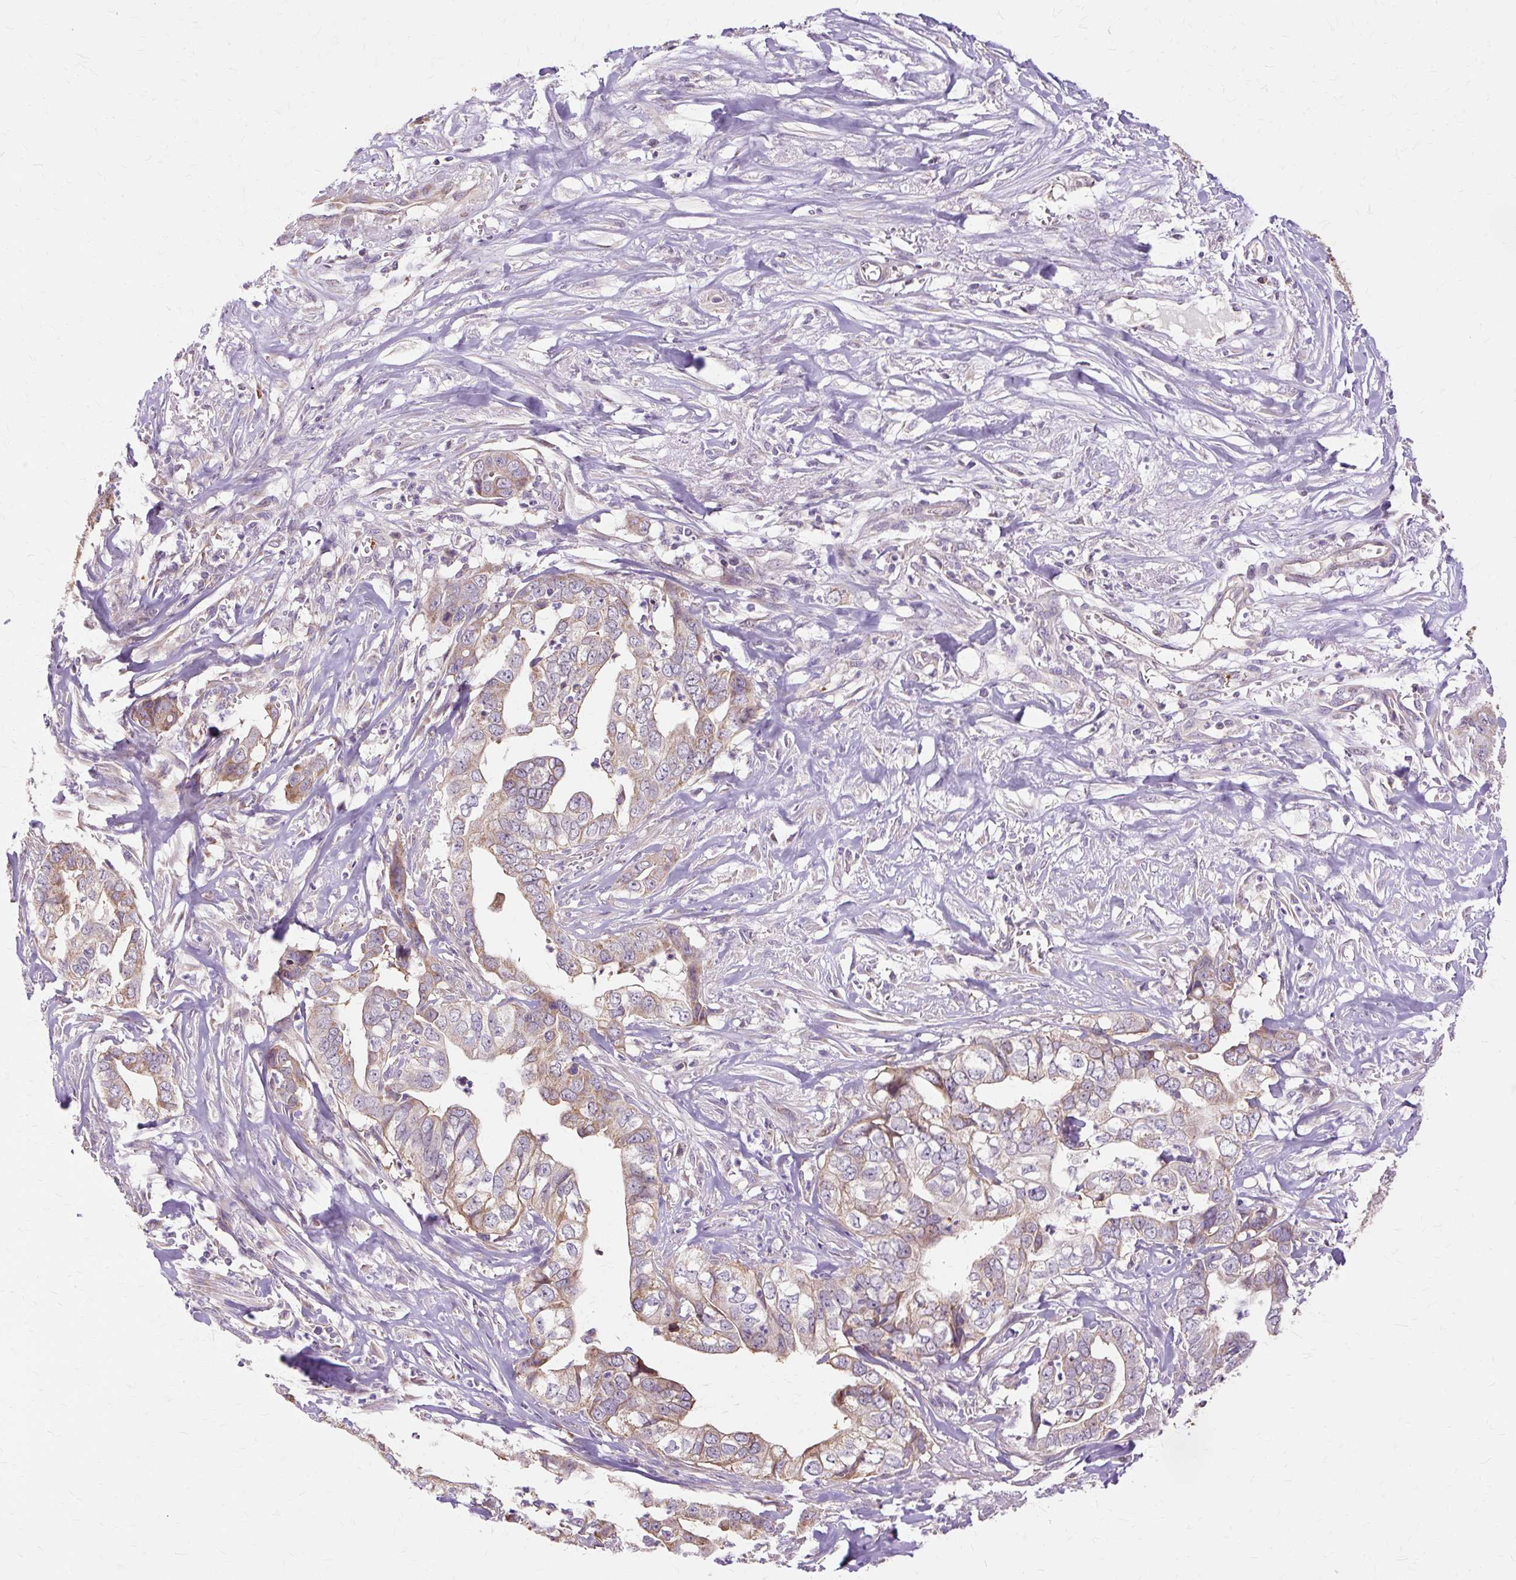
{"staining": {"intensity": "weak", "quantity": "25%-75%", "location": "cytoplasmic/membranous"}, "tissue": "liver cancer", "cell_type": "Tumor cells", "image_type": "cancer", "snomed": [{"axis": "morphology", "description": "Cholangiocarcinoma"}, {"axis": "topography", "description": "Liver"}], "caption": "IHC staining of cholangiocarcinoma (liver), which demonstrates low levels of weak cytoplasmic/membranous expression in about 25%-75% of tumor cells indicating weak cytoplasmic/membranous protein expression. The staining was performed using DAB (brown) for protein detection and nuclei were counterstained in hematoxylin (blue).", "gene": "PDZD2", "patient": {"sex": "female", "age": 79}}